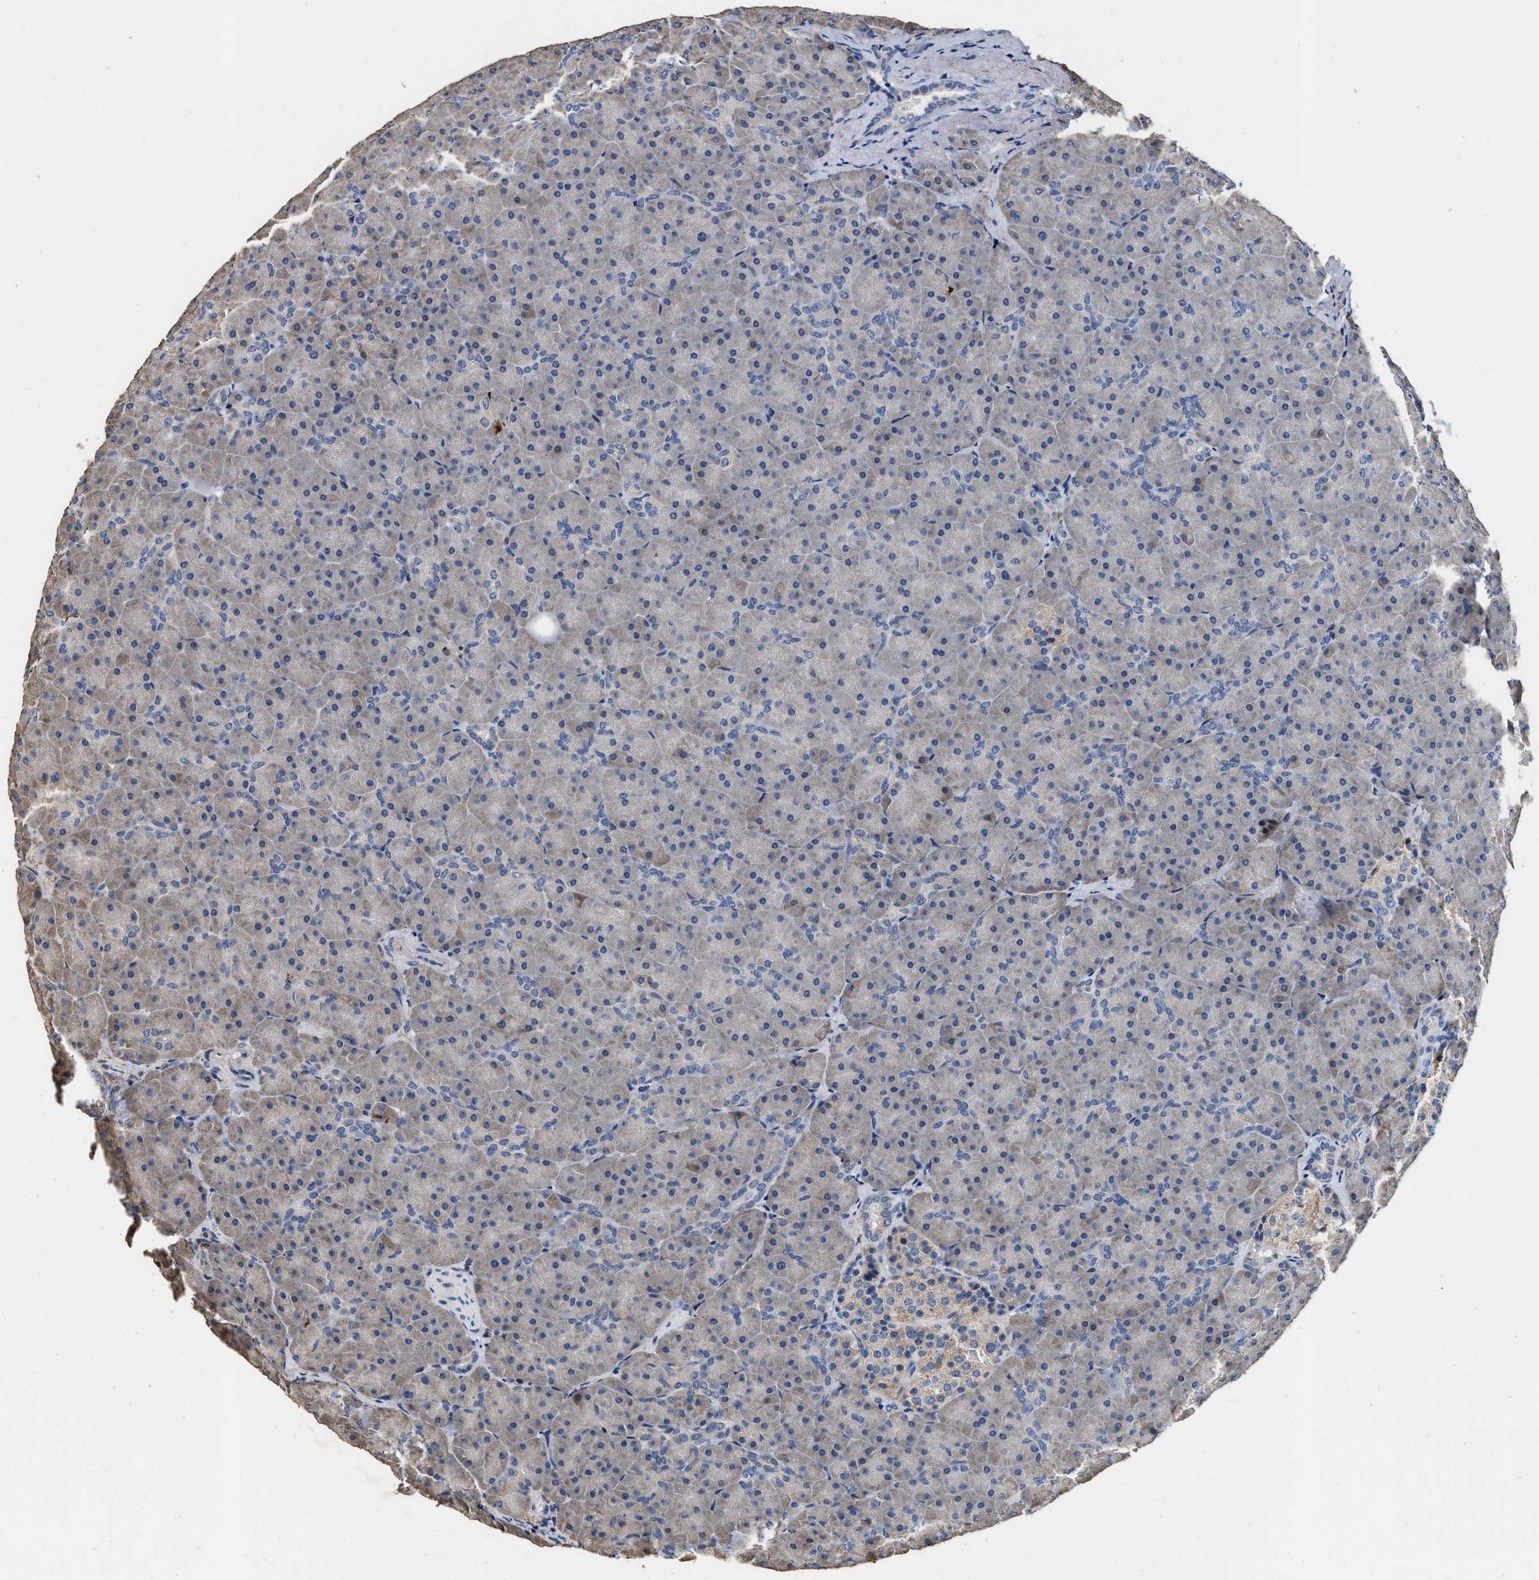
{"staining": {"intensity": "moderate", "quantity": "25%-75%", "location": "cytoplasmic/membranous"}, "tissue": "pancreas", "cell_type": "Exocrine glandular cells", "image_type": "normal", "snomed": [{"axis": "morphology", "description": "Normal tissue, NOS"}, {"axis": "topography", "description": "Pancreas"}], "caption": "Protein expression analysis of unremarkable pancreas exhibits moderate cytoplasmic/membranous expression in approximately 25%-75% of exocrine glandular cells. (DAB IHC with brightfield microscopy, high magnification).", "gene": "C3", "patient": {"sex": "male", "age": 66}}